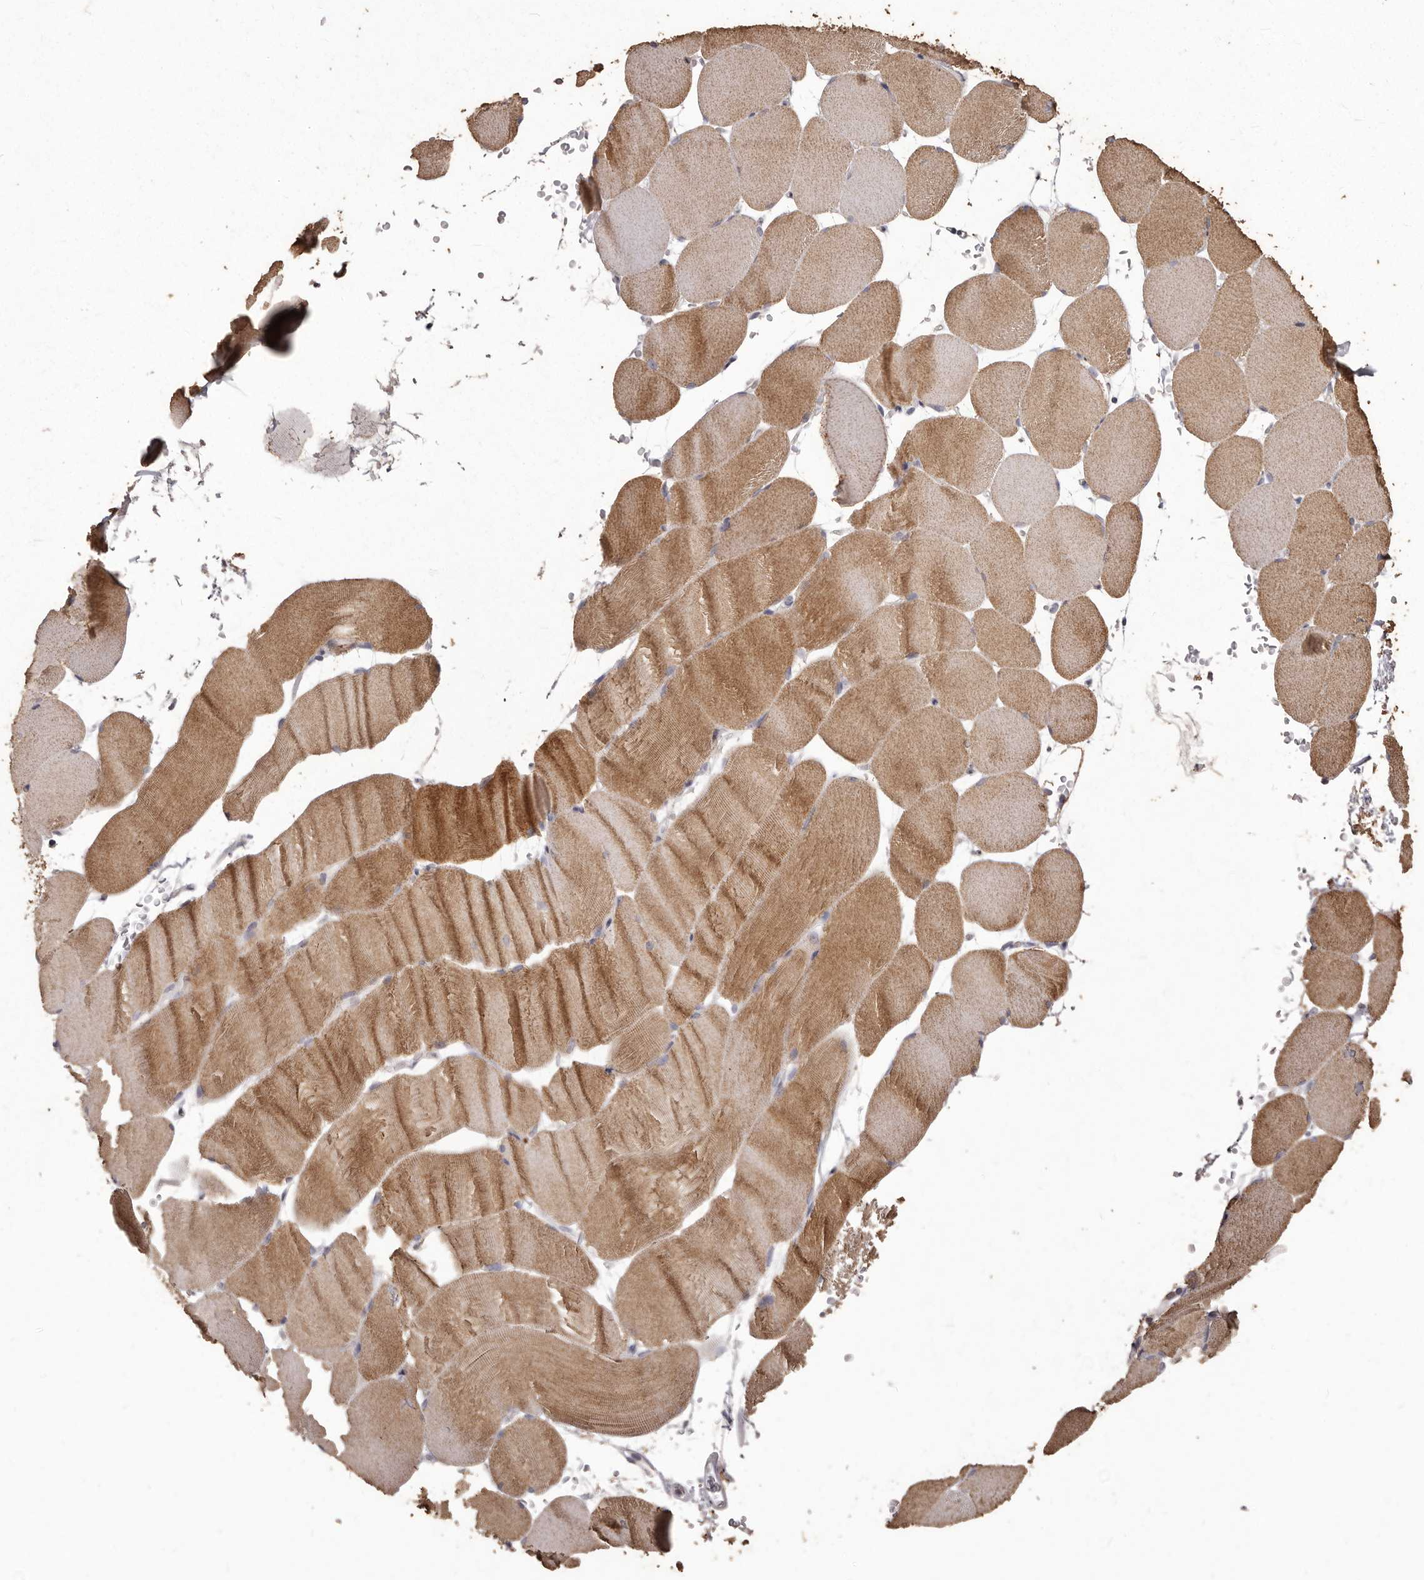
{"staining": {"intensity": "moderate", "quantity": ">75%", "location": "cytoplasmic/membranous"}, "tissue": "skeletal muscle", "cell_type": "Myocytes", "image_type": "normal", "snomed": [{"axis": "morphology", "description": "Normal tissue, NOS"}, {"axis": "topography", "description": "Skeletal muscle"}, {"axis": "topography", "description": "Parathyroid gland"}], "caption": "DAB (3,3'-diaminobenzidine) immunohistochemical staining of normal human skeletal muscle exhibits moderate cytoplasmic/membranous protein positivity in about >75% of myocytes.", "gene": "PRSS27", "patient": {"sex": "female", "age": 37}}